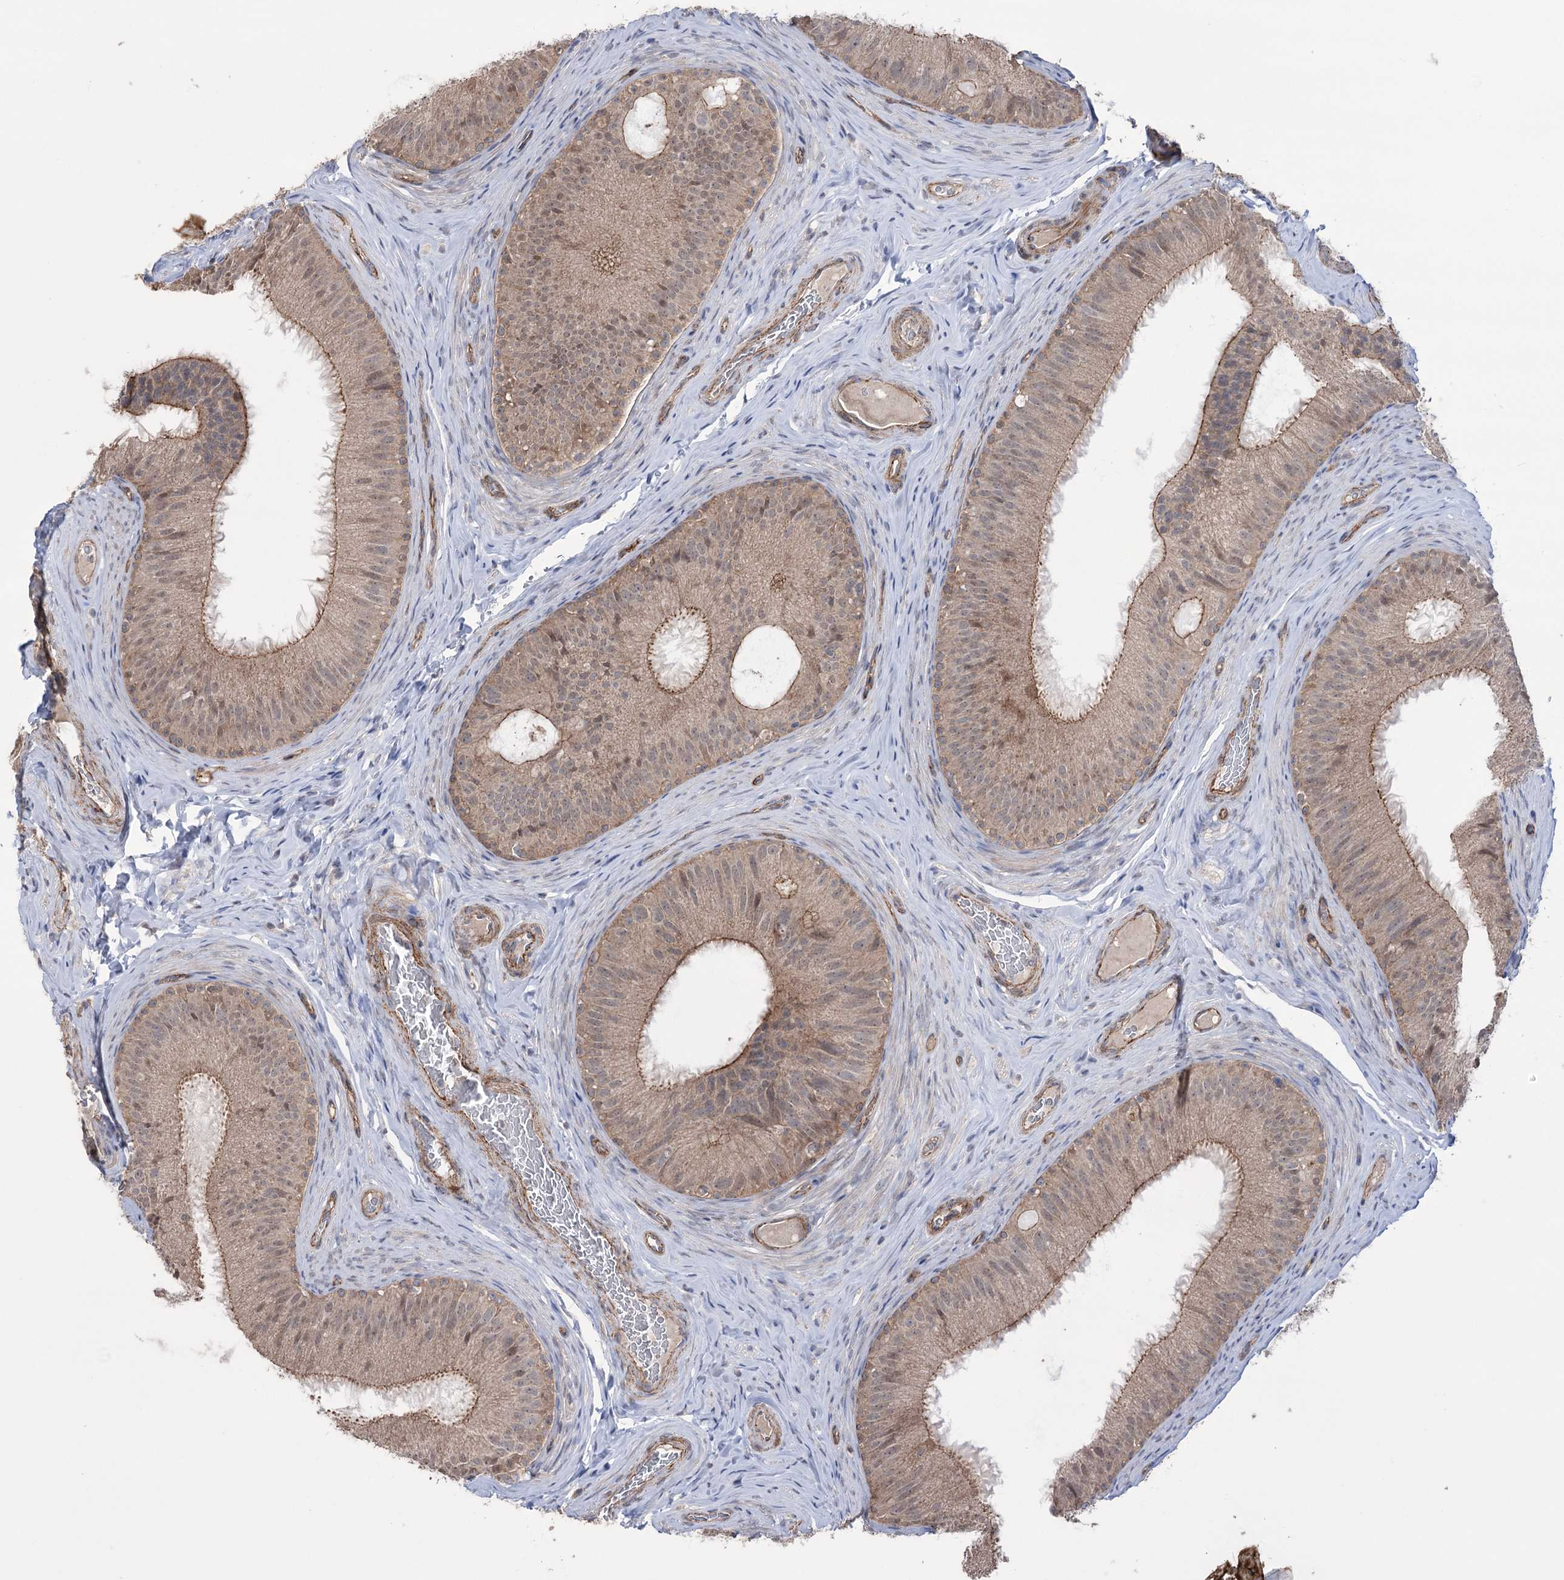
{"staining": {"intensity": "moderate", "quantity": "25%-75%", "location": "cytoplasmic/membranous,nuclear"}, "tissue": "epididymis", "cell_type": "Glandular cells", "image_type": "normal", "snomed": [{"axis": "morphology", "description": "Normal tissue, NOS"}, {"axis": "topography", "description": "Epididymis"}], "caption": "About 25%-75% of glandular cells in benign epididymis show moderate cytoplasmic/membranous,nuclear protein expression as visualized by brown immunohistochemical staining.", "gene": "TRIM71", "patient": {"sex": "male", "age": 34}}